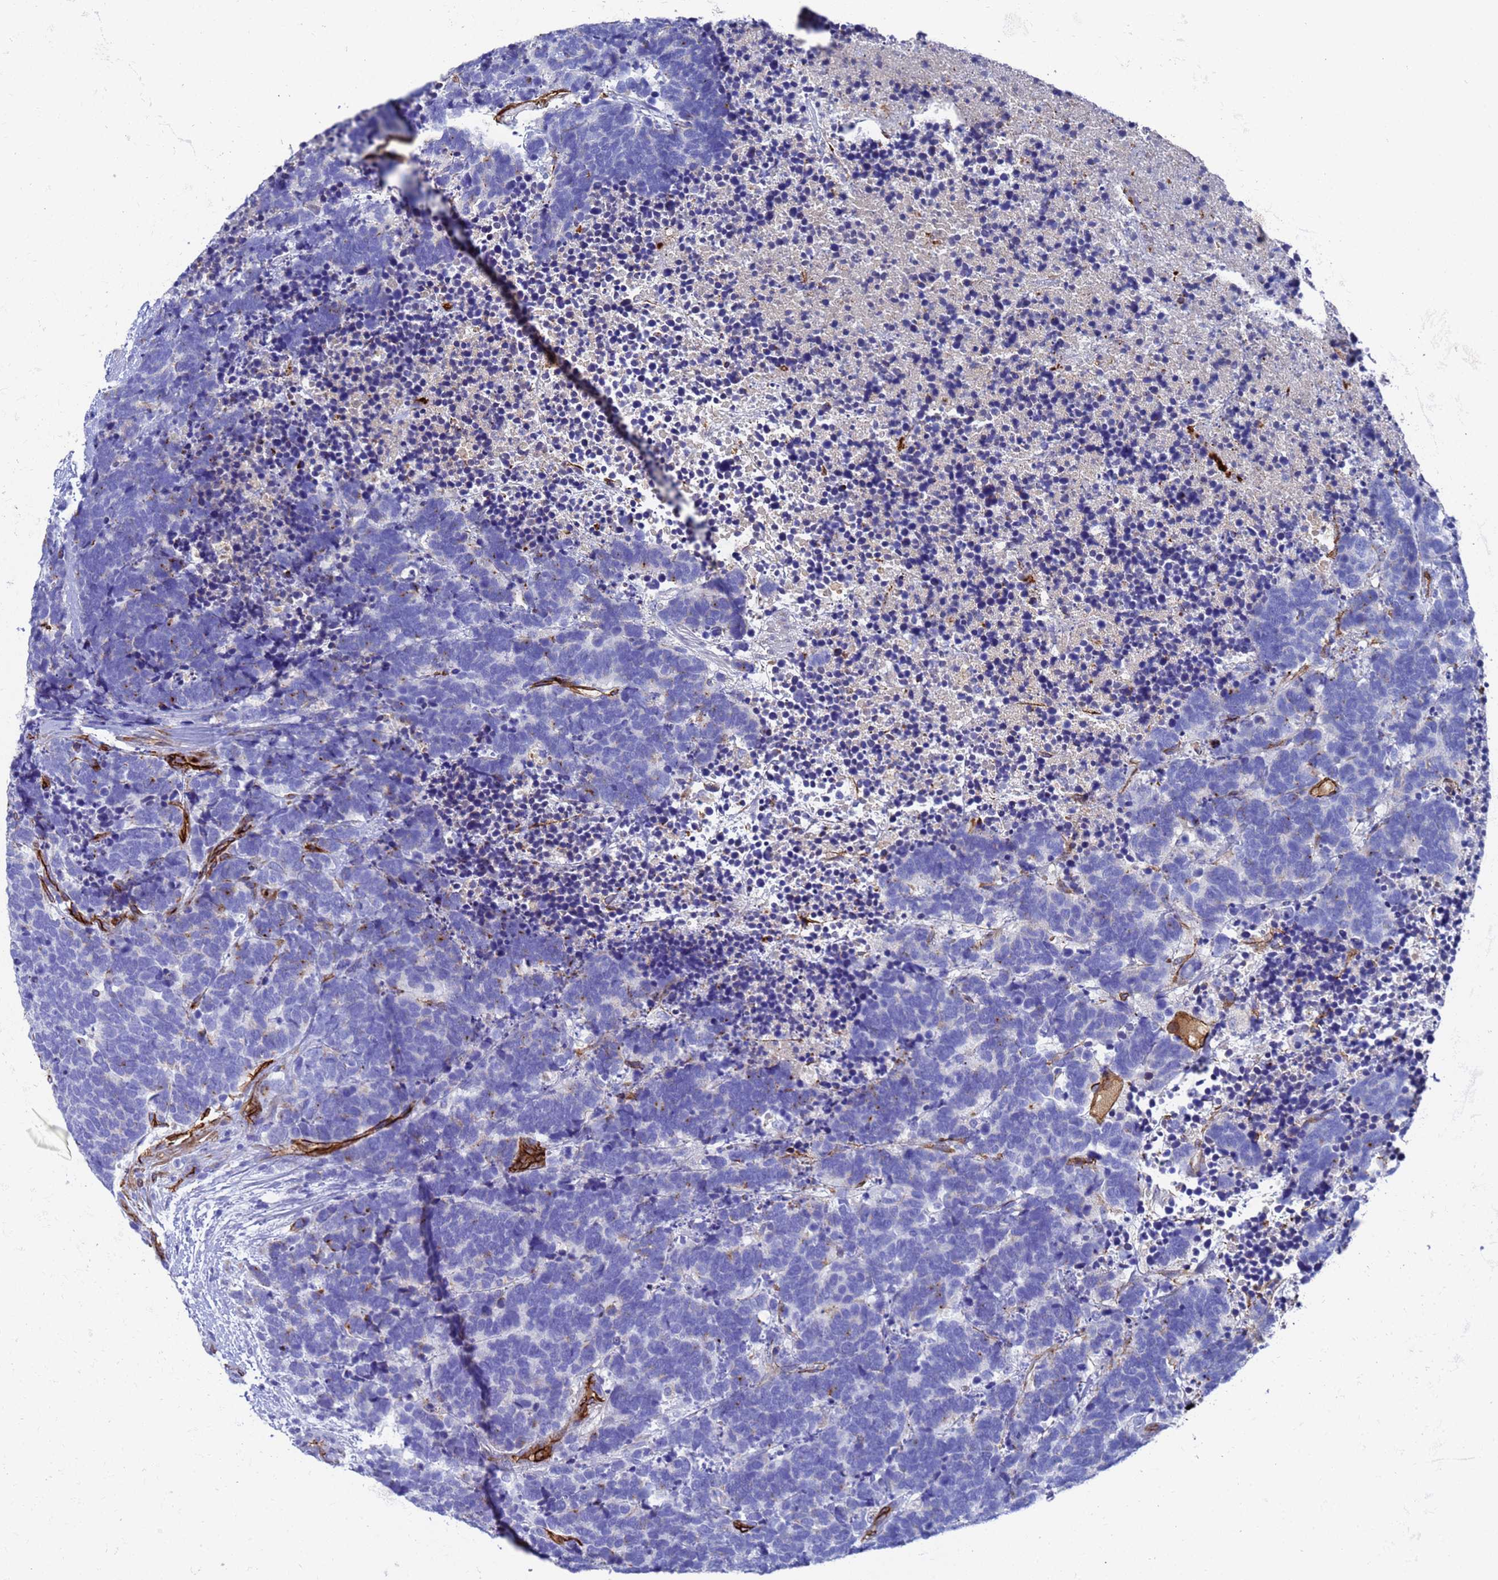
{"staining": {"intensity": "negative", "quantity": "none", "location": "none"}, "tissue": "carcinoid", "cell_type": "Tumor cells", "image_type": "cancer", "snomed": [{"axis": "morphology", "description": "Carcinoma, NOS"}, {"axis": "morphology", "description": "Carcinoid, malignant, NOS"}, {"axis": "topography", "description": "Urinary bladder"}], "caption": "This photomicrograph is of malignant carcinoid stained with immunohistochemistry (IHC) to label a protein in brown with the nuclei are counter-stained blue. There is no expression in tumor cells. Nuclei are stained in blue.", "gene": "ADIPOQ", "patient": {"sex": "male", "age": 57}}